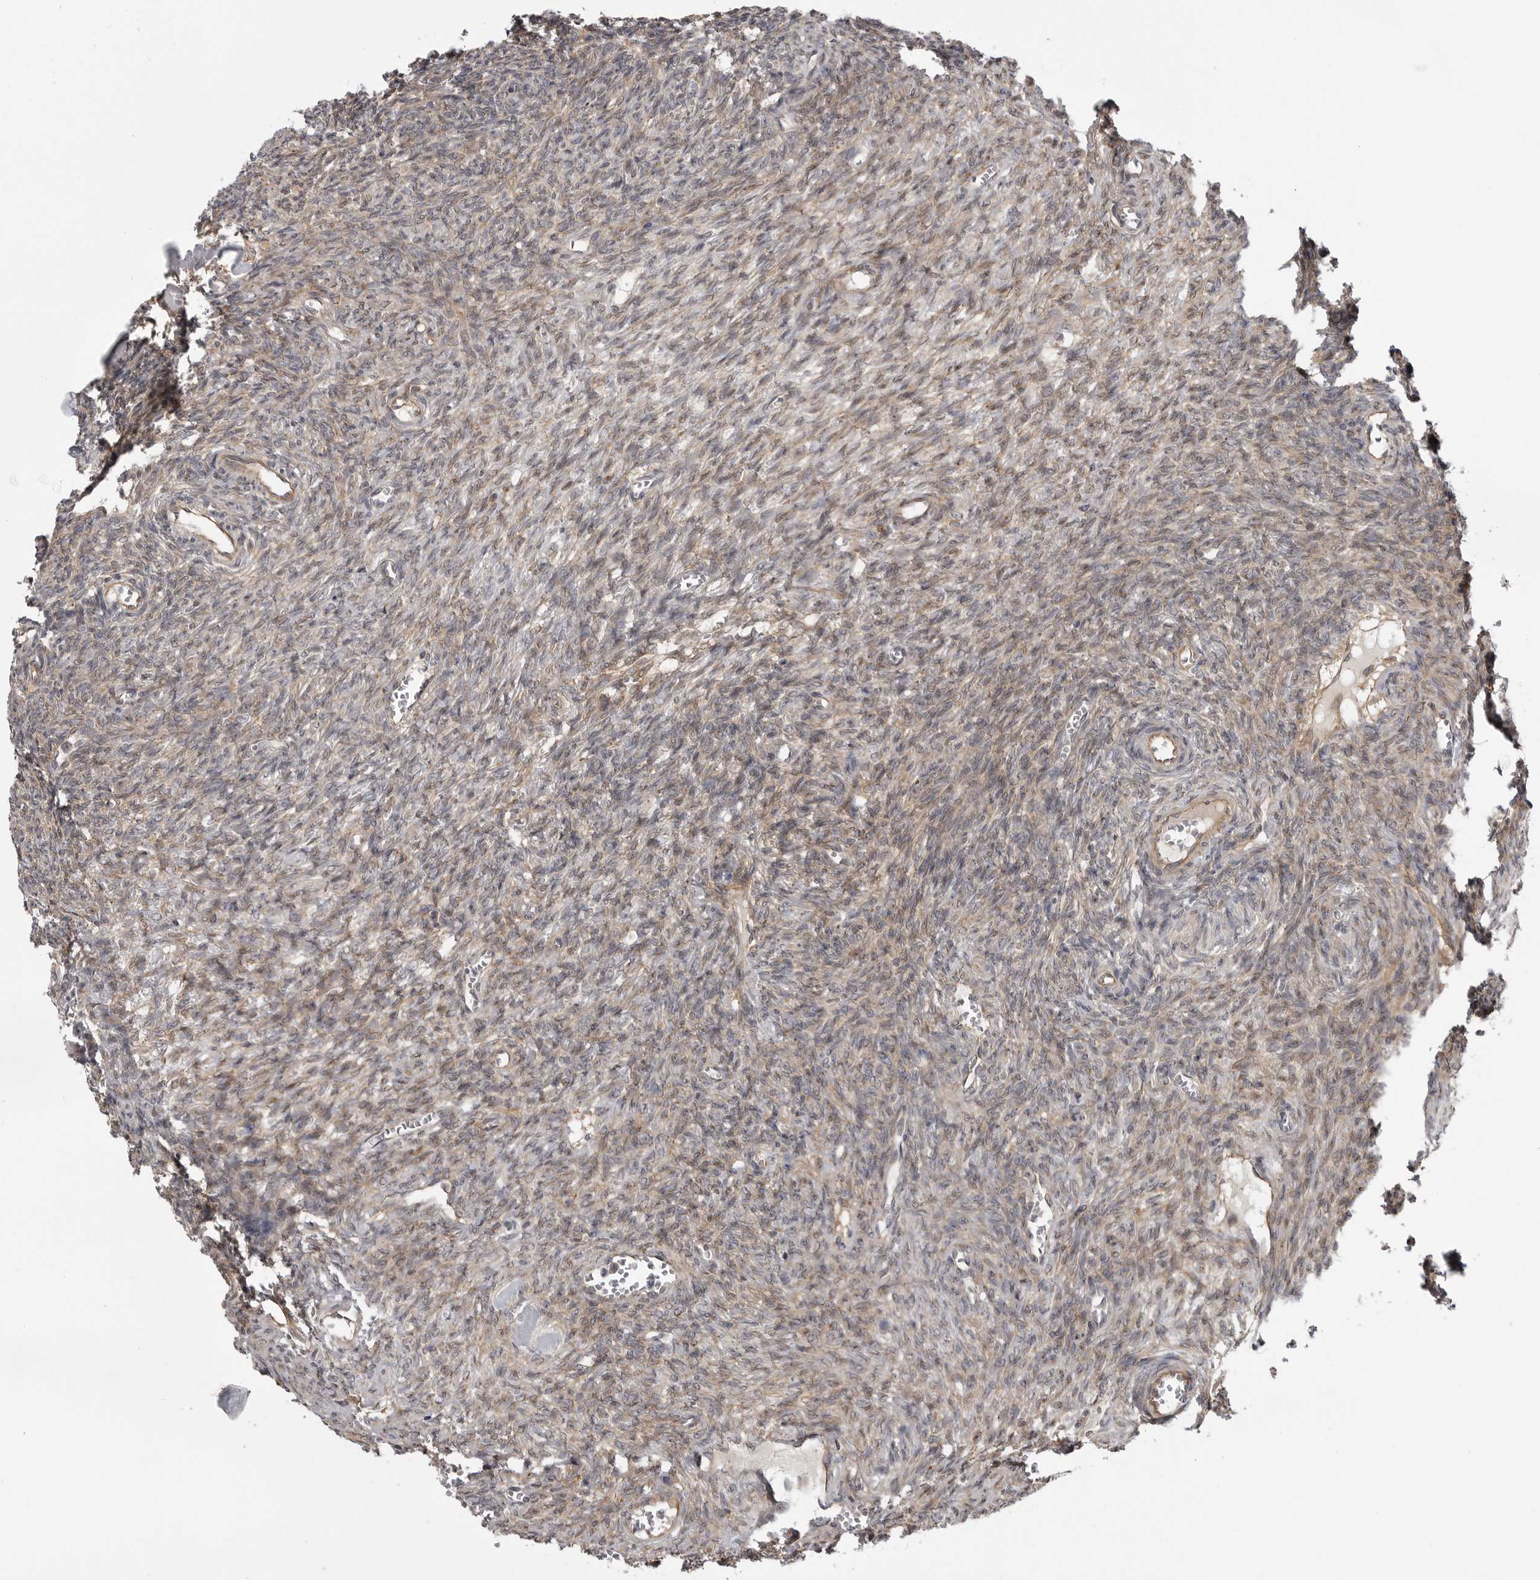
{"staining": {"intensity": "weak", "quantity": "25%-75%", "location": "cytoplasmic/membranous"}, "tissue": "ovary", "cell_type": "Ovarian stroma cells", "image_type": "normal", "snomed": [{"axis": "morphology", "description": "Normal tissue, NOS"}, {"axis": "topography", "description": "Ovary"}], "caption": "Immunohistochemistry micrograph of unremarkable ovary: human ovary stained using immunohistochemistry displays low levels of weak protein expression localized specifically in the cytoplasmic/membranous of ovarian stroma cells, appearing as a cytoplasmic/membranous brown color.", "gene": "LRRC45", "patient": {"sex": "female", "age": 27}}